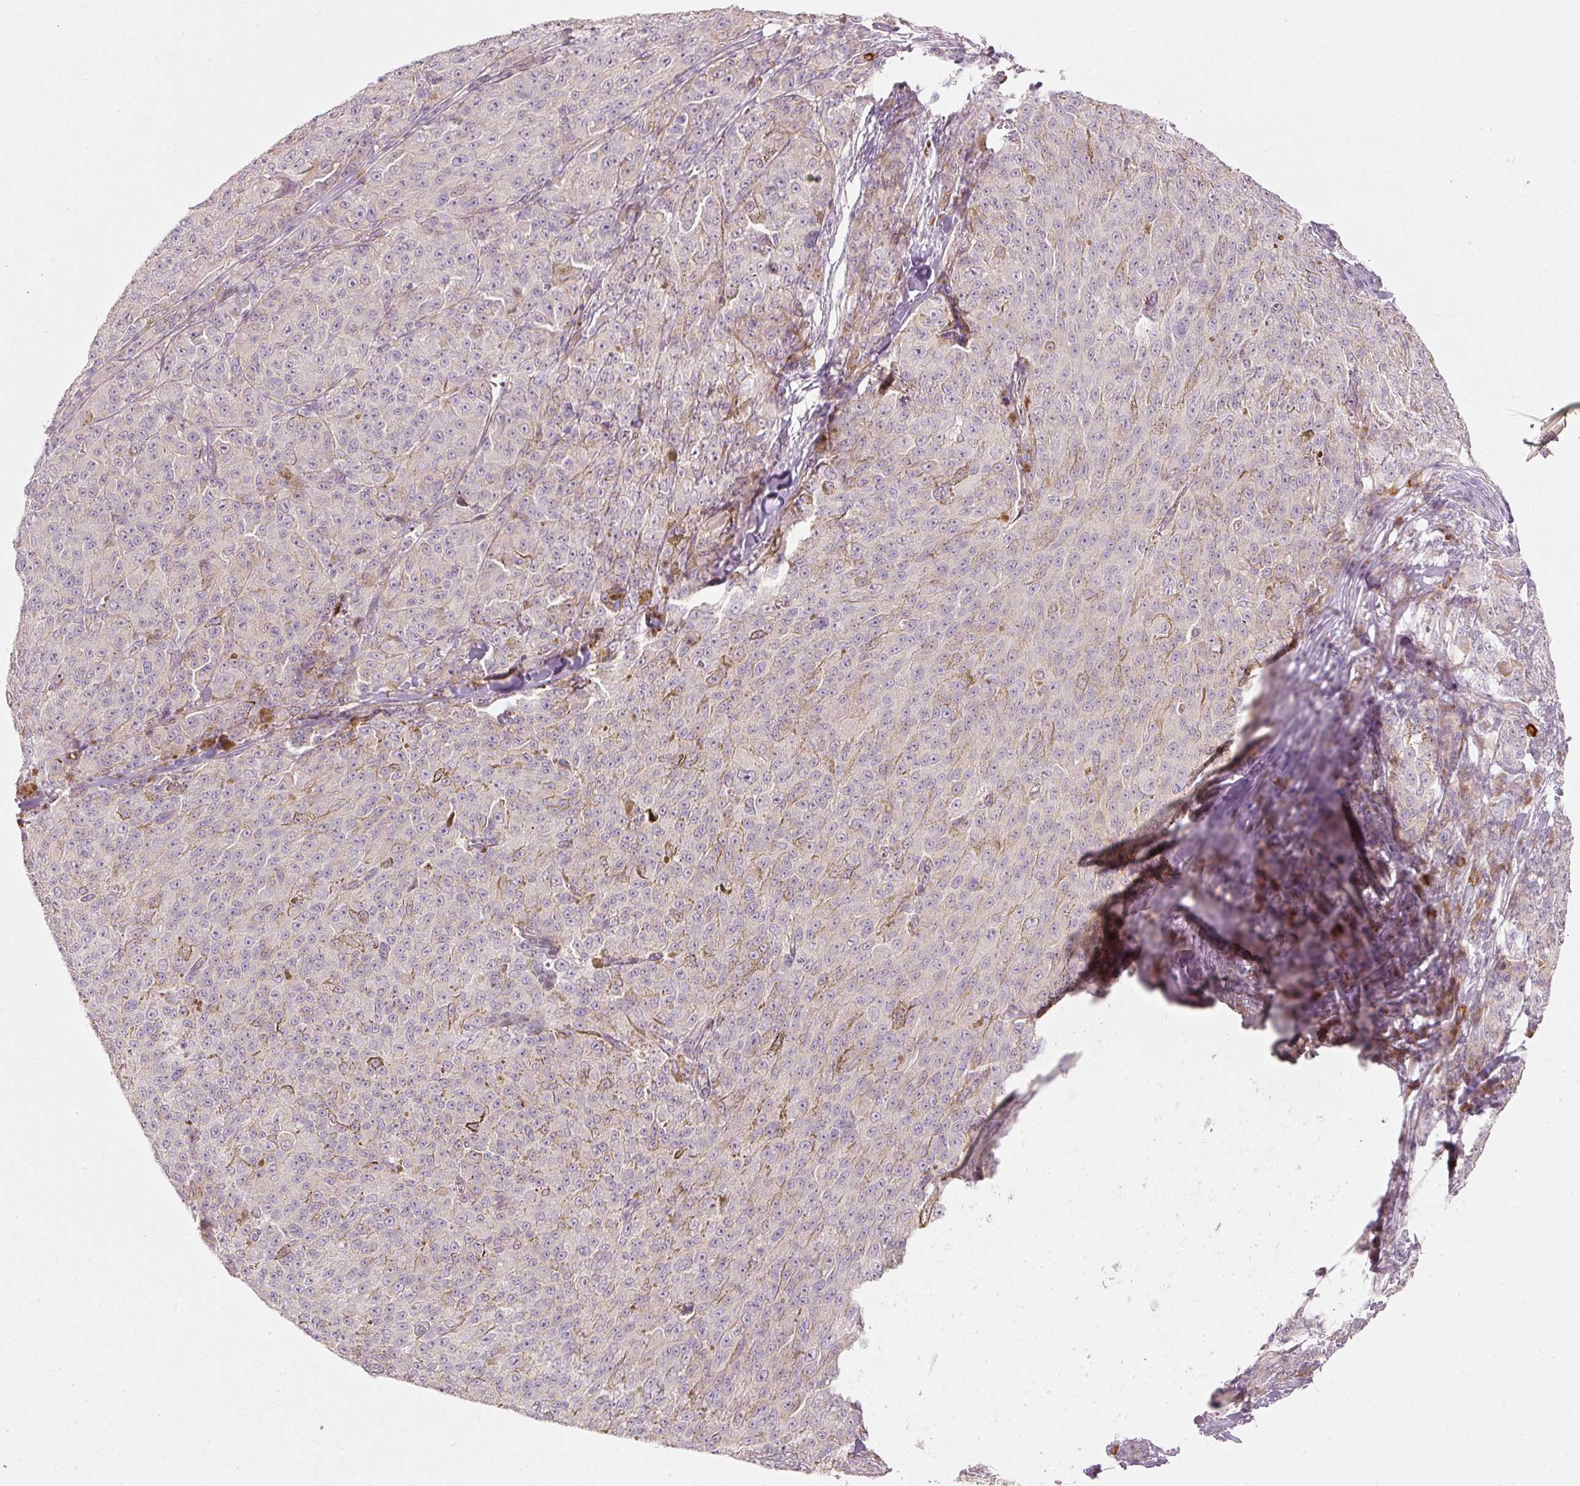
{"staining": {"intensity": "negative", "quantity": "none", "location": "none"}, "tissue": "melanoma", "cell_type": "Tumor cells", "image_type": "cancer", "snomed": [{"axis": "morphology", "description": "Malignant melanoma, NOS"}, {"axis": "topography", "description": "Skin"}], "caption": "Malignant melanoma was stained to show a protein in brown. There is no significant positivity in tumor cells. (DAB IHC with hematoxylin counter stain).", "gene": "KCNQ1", "patient": {"sex": "female", "age": 52}}